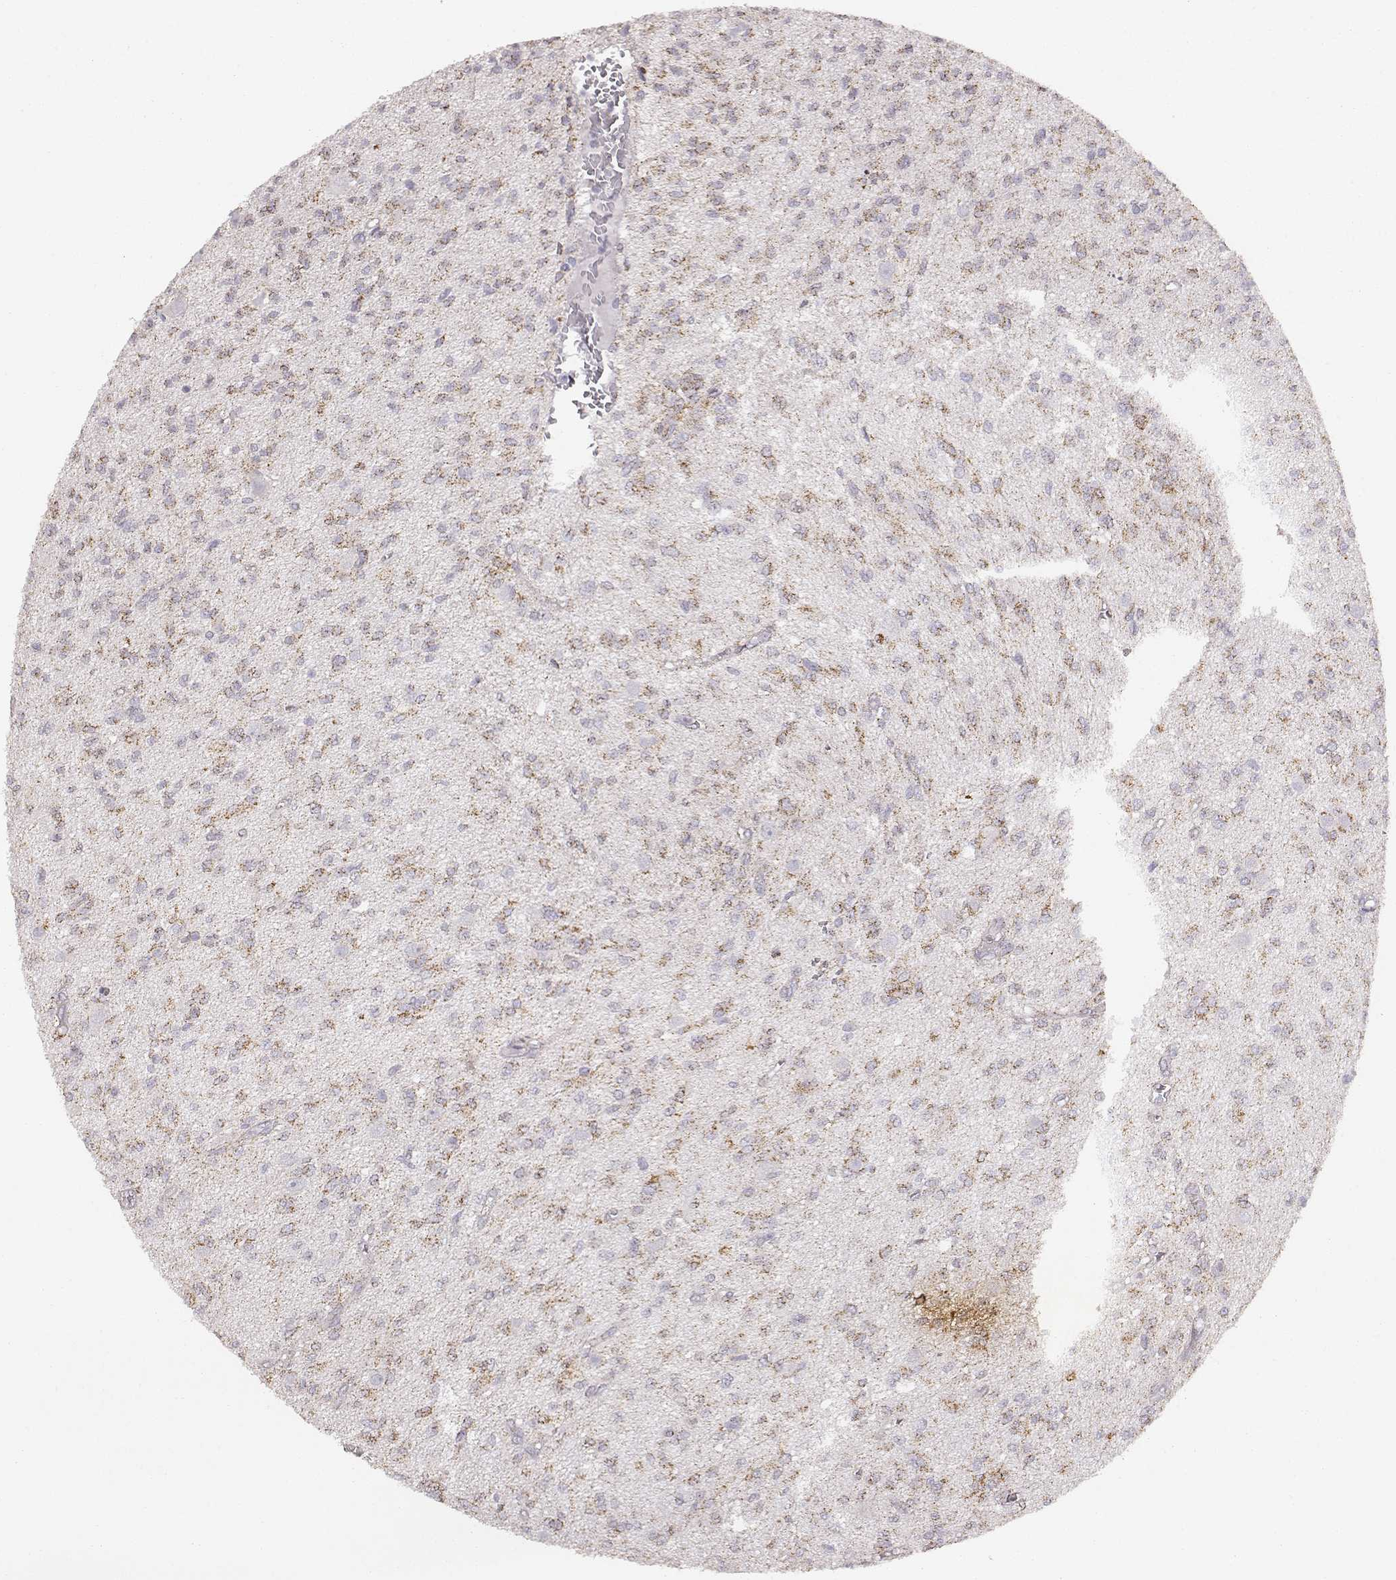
{"staining": {"intensity": "moderate", "quantity": ">75%", "location": "cytoplasmic/membranous"}, "tissue": "glioma", "cell_type": "Tumor cells", "image_type": "cancer", "snomed": [{"axis": "morphology", "description": "Glioma, malignant, Low grade"}, {"axis": "topography", "description": "Brain"}], "caption": "Immunohistochemistry (IHC) micrograph of low-grade glioma (malignant) stained for a protein (brown), which exhibits medium levels of moderate cytoplasmic/membranous staining in approximately >75% of tumor cells.", "gene": "ABCD3", "patient": {"sex": "male", "age": 64}}